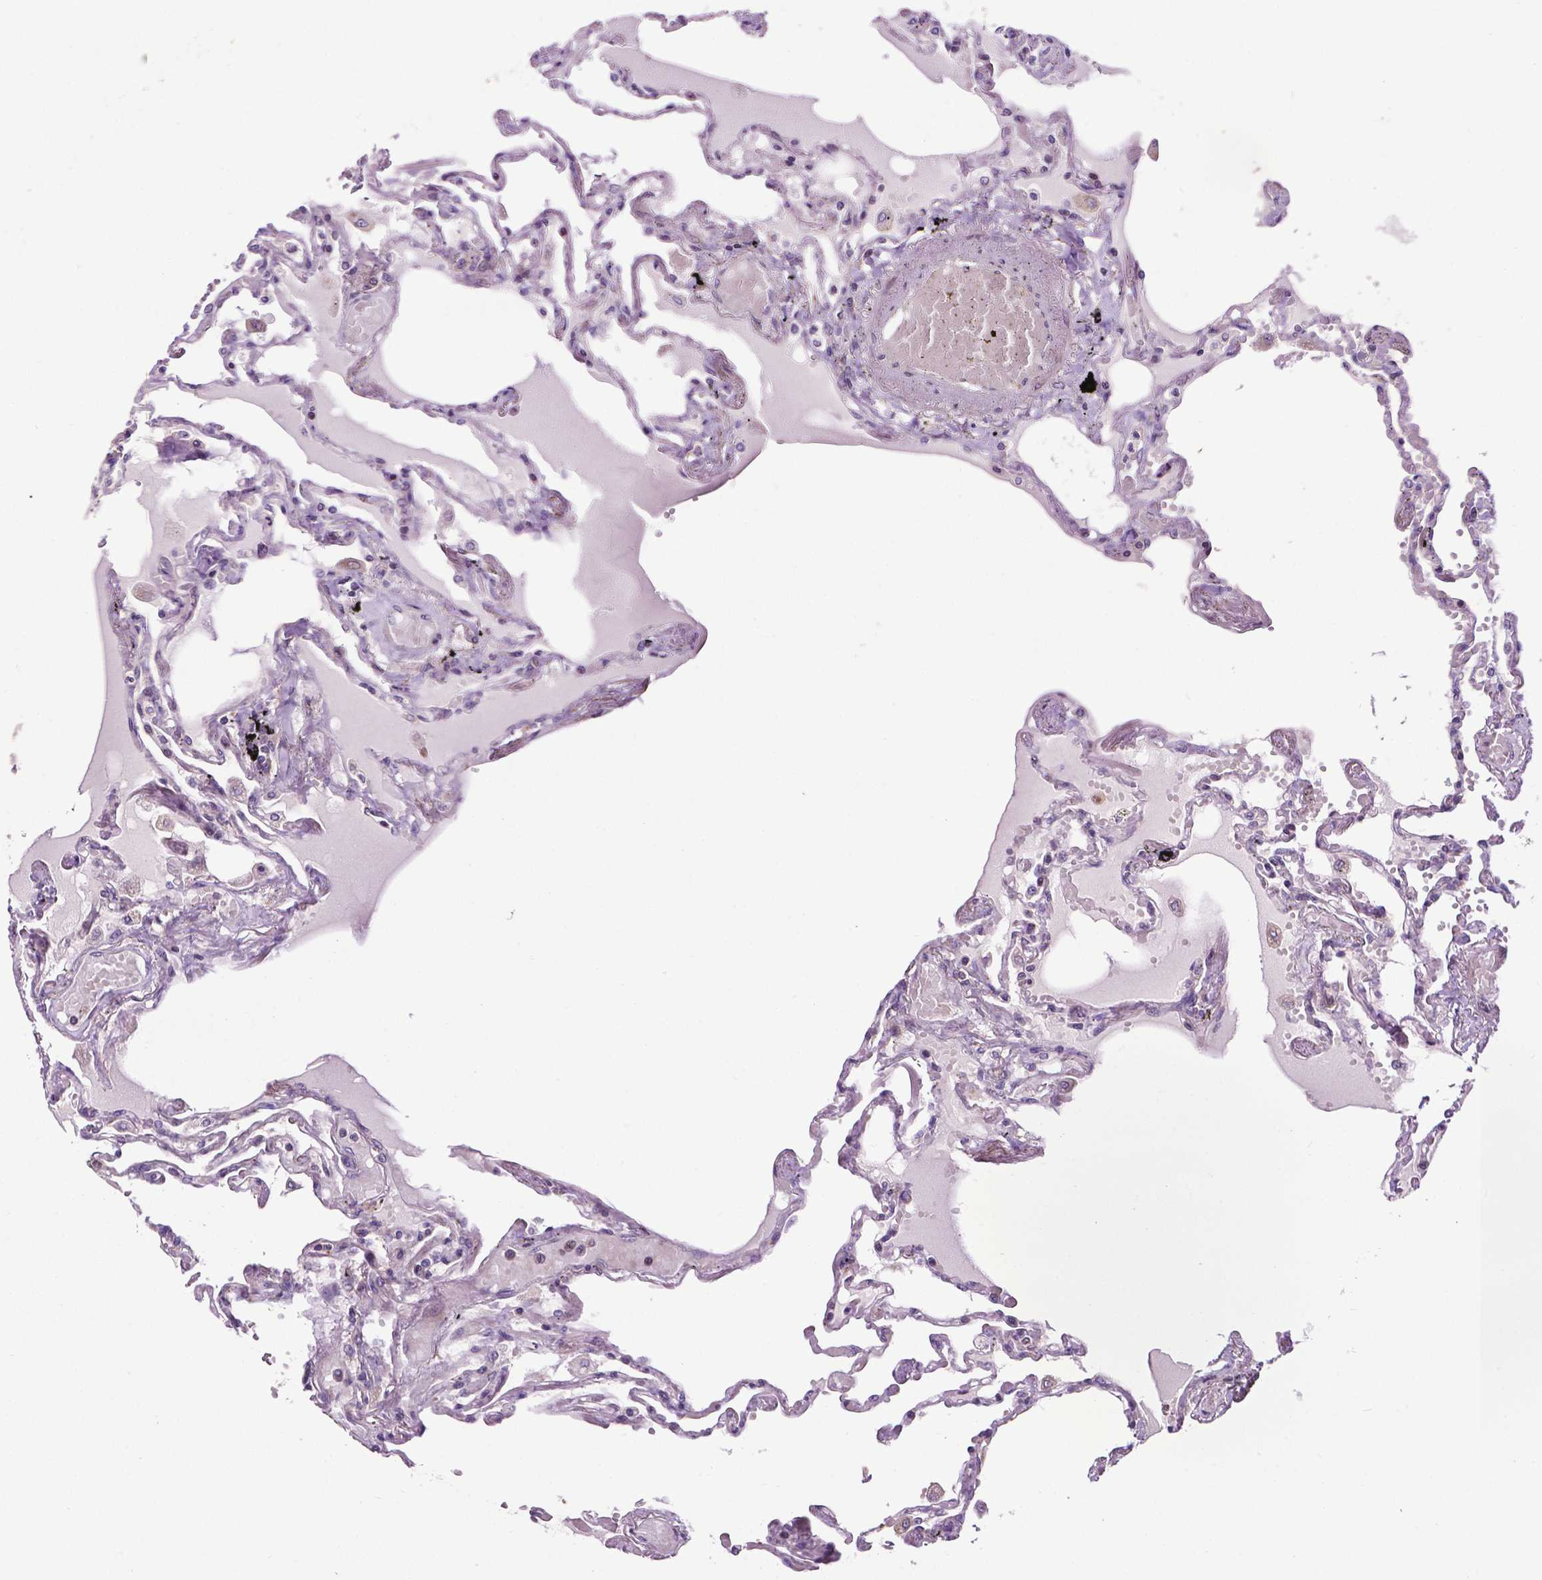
{"staining": {"intensity": "negative", "quantity": "none", "location": "none"}, "tissue": "lung", "cell_type": "Alveolar cells", "image_type": "normal", "snomed": [{"axis": "morphology", "description": "Normal tissue, NOS"}, {"axis": "morphology", "description": "Adenocarcinoma, NOS"}, {"axis": "topography", "description": "Cartilage tissue"}, {"axis": "topography", "description": "Lung"}], "caption": "IHC image of benign lung: lung stained with DAB (3,3'-diaminobenzidine) exhibits no significant protein staining in alveolar cells. (DAB immunohistochemistry (IHC) visualized using brightfield microscopy, high magnification).", "gene": "SPNS2", "patient": {"sex": "female", "age": 67}}